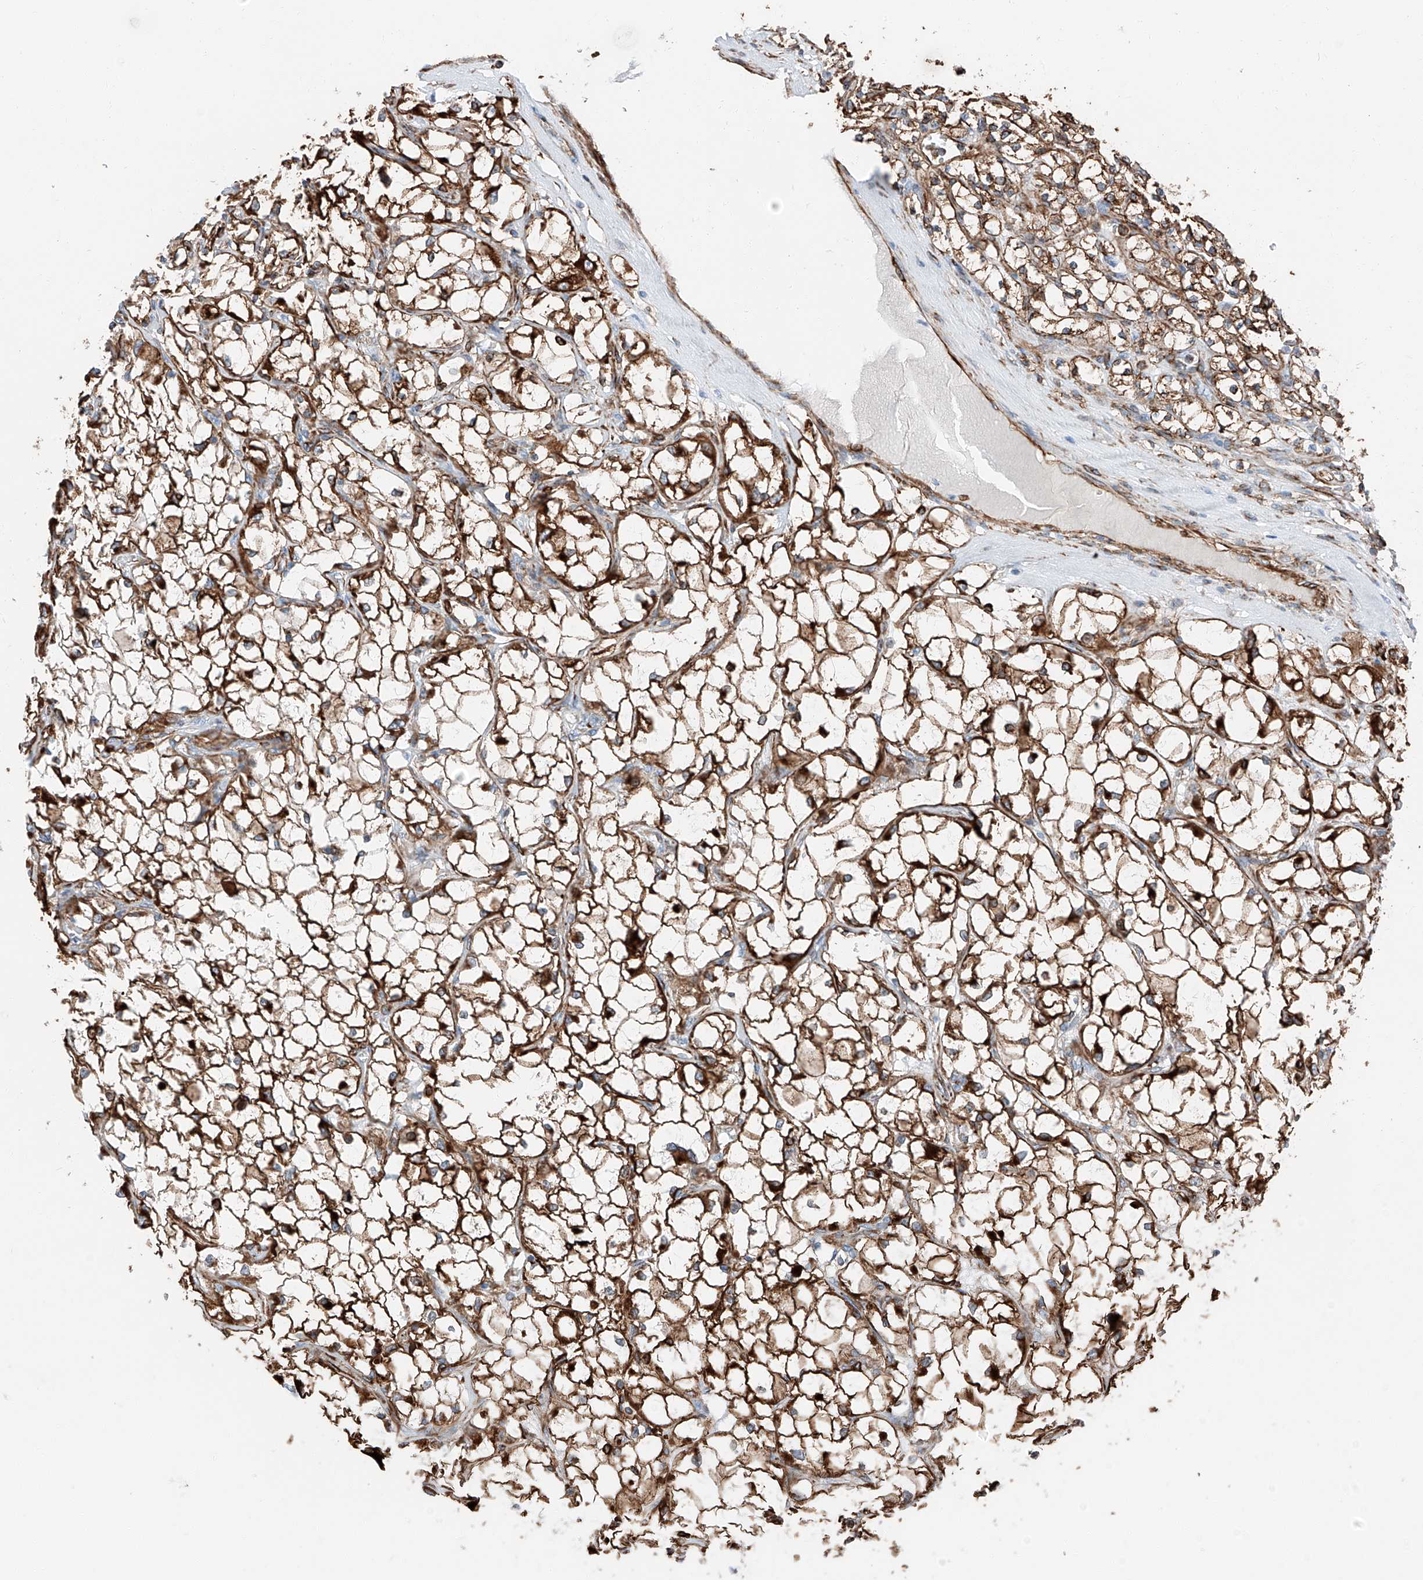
{"staining": {"intensity": "strong", "quantity": ">75%", "location": "cytoplasmic/membranous"}, "tissue": "renal cancer", "cell_type": "Tumor cells", "image_type": "cancer", "snomed": [{"axis": "morphology", "description": "Adenocarcinoma, NOS"}, {"axis": "topography", "description": "Kidney"}], "caption": "Strong cytoplasmic/membranous expression is identified in approximately >75% of tumor cells in adenocarcinoma (renal).", "gene": "ZNF804A", "patient": {"sex": "female", "age": 69}}